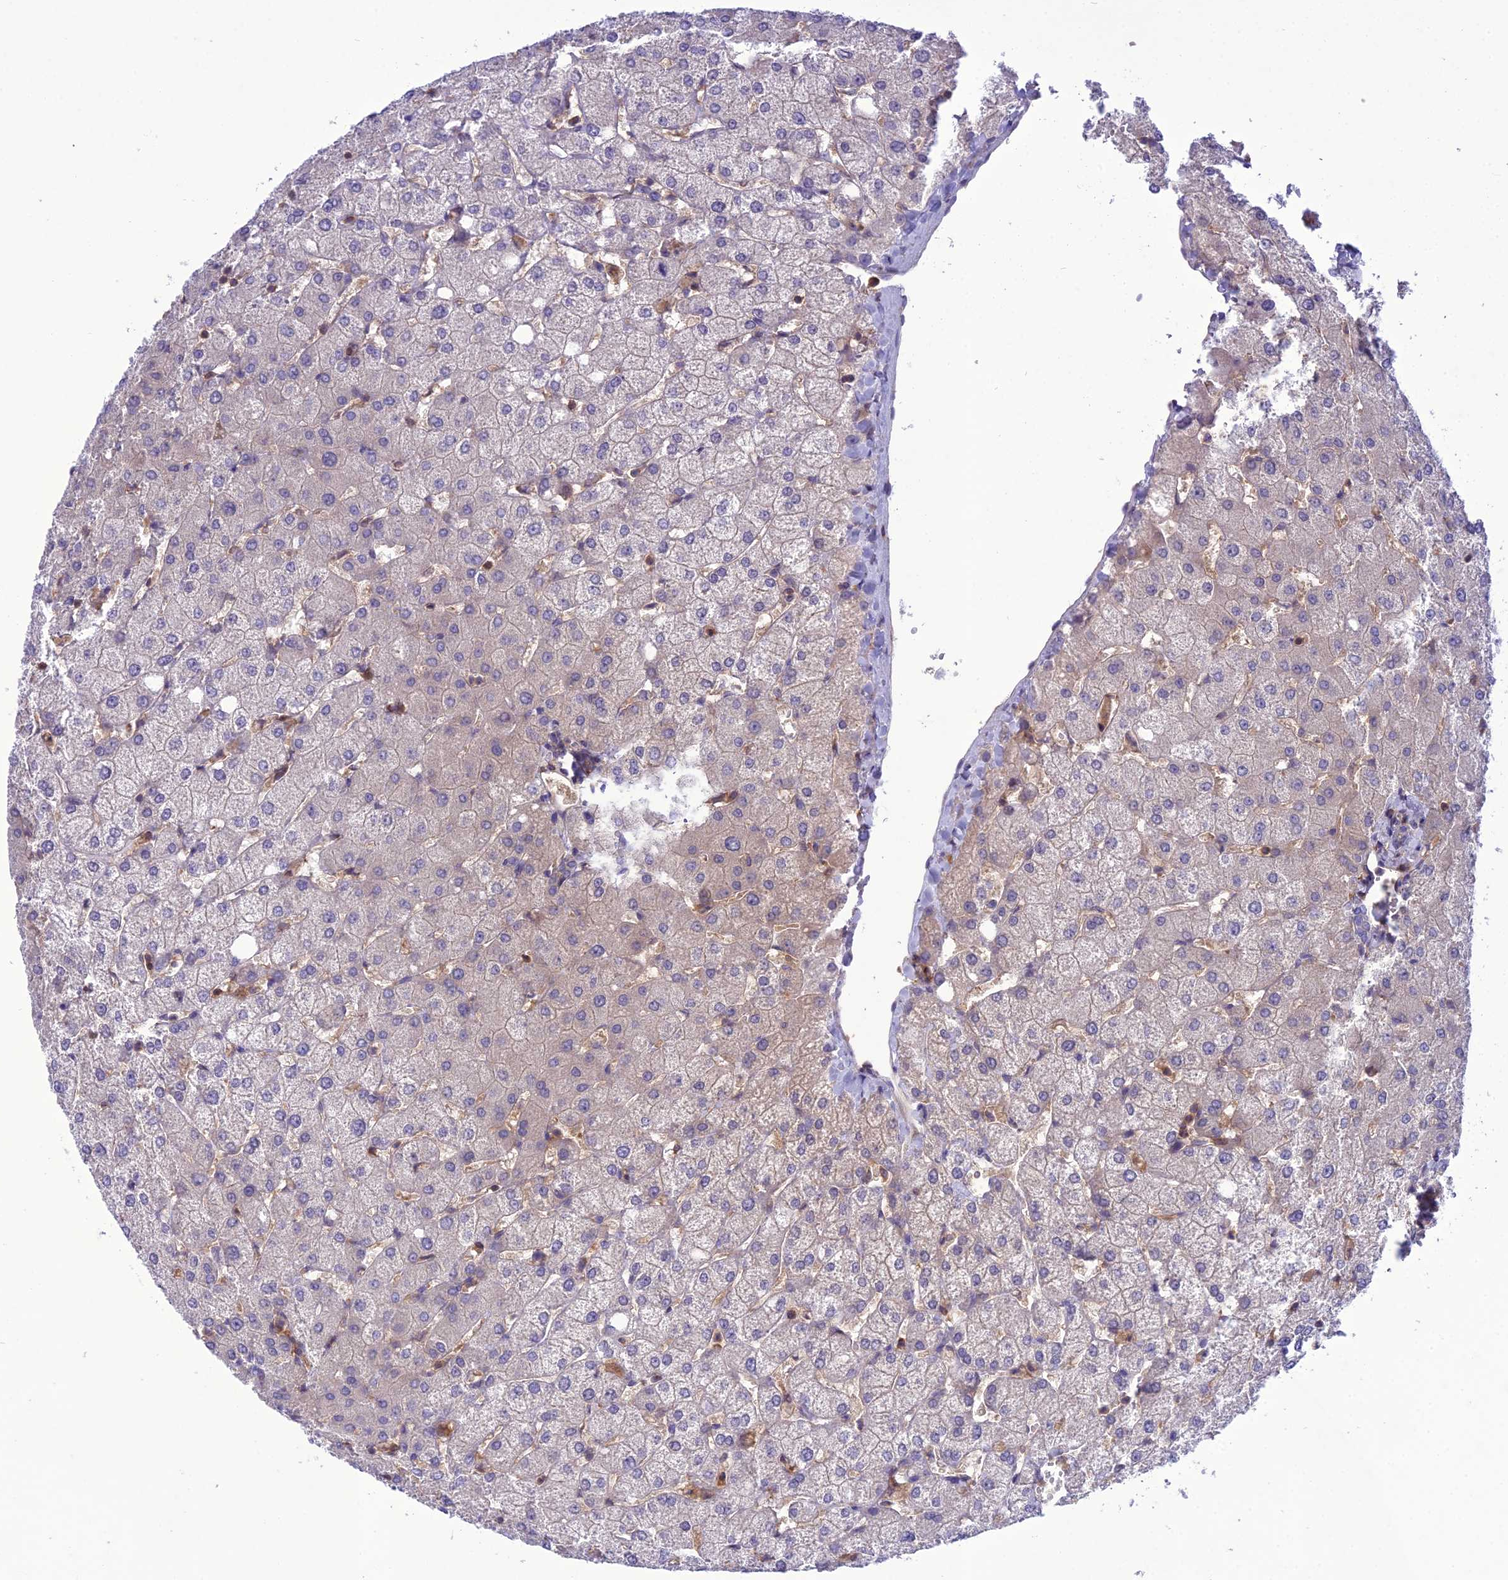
{"staining": {"intensity": "negative", "quantity": "none", "location": "none"}, "tissue": "liver", "cell_type": "Cholangiocytes", "image_type": "normal", "snomed": [{"axis": "morphology", "description": "Normal tissue, NOS"}, {"axis": "topography", "description": "Liver"}], "caption": "A high-resolution photomicrograph shows IHC staining of normal liver, which displays no significant positivity in cholangiocytes. Brightfield microscopy of immunohistochemistry (IHC) stained with DAB (brown) and hematoxylin (blue), captured at high magnification.", "gene": "GDF6", "patient": {"sex": "female", "age": 54}}